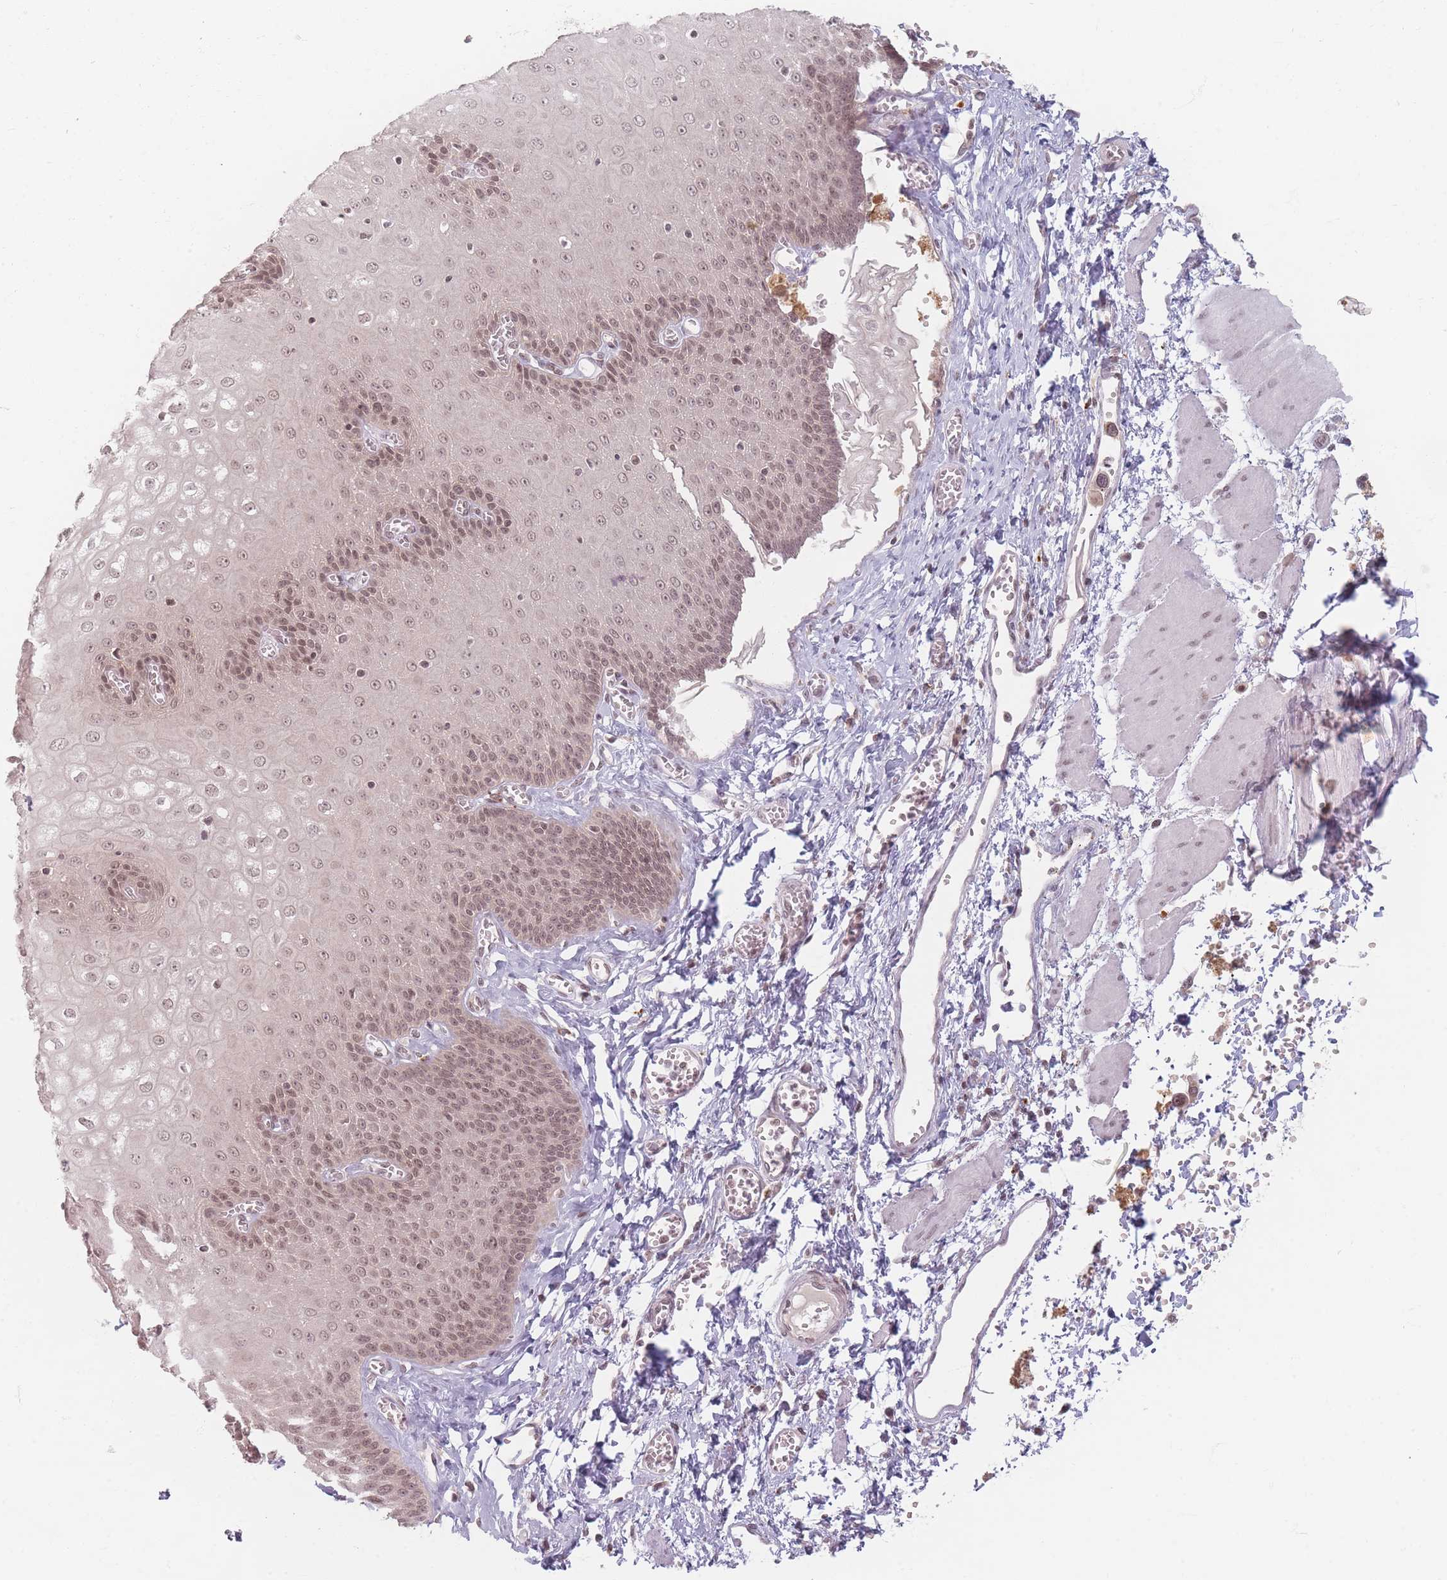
{"staining": {"intensity": "weak", "quantity": ">75%", "location": "nuclear"}, "tissue": "esophagus", "cell_type": "Squamous epithelial cells", "image_type": "normal", "snomed": [{"axis": "morphology", "description": "Normal tissue, NOS"}, {"axis": "topography", "description": "Esophagus"}], "caption": "Esophagus stained with DAB immunohistochemistry demonstrates low levels of weak nuclear expression in about >75% of squamous epithelial cells.", "gene": "SPATA45", "patient": {"sex": "male", "age": 60}}